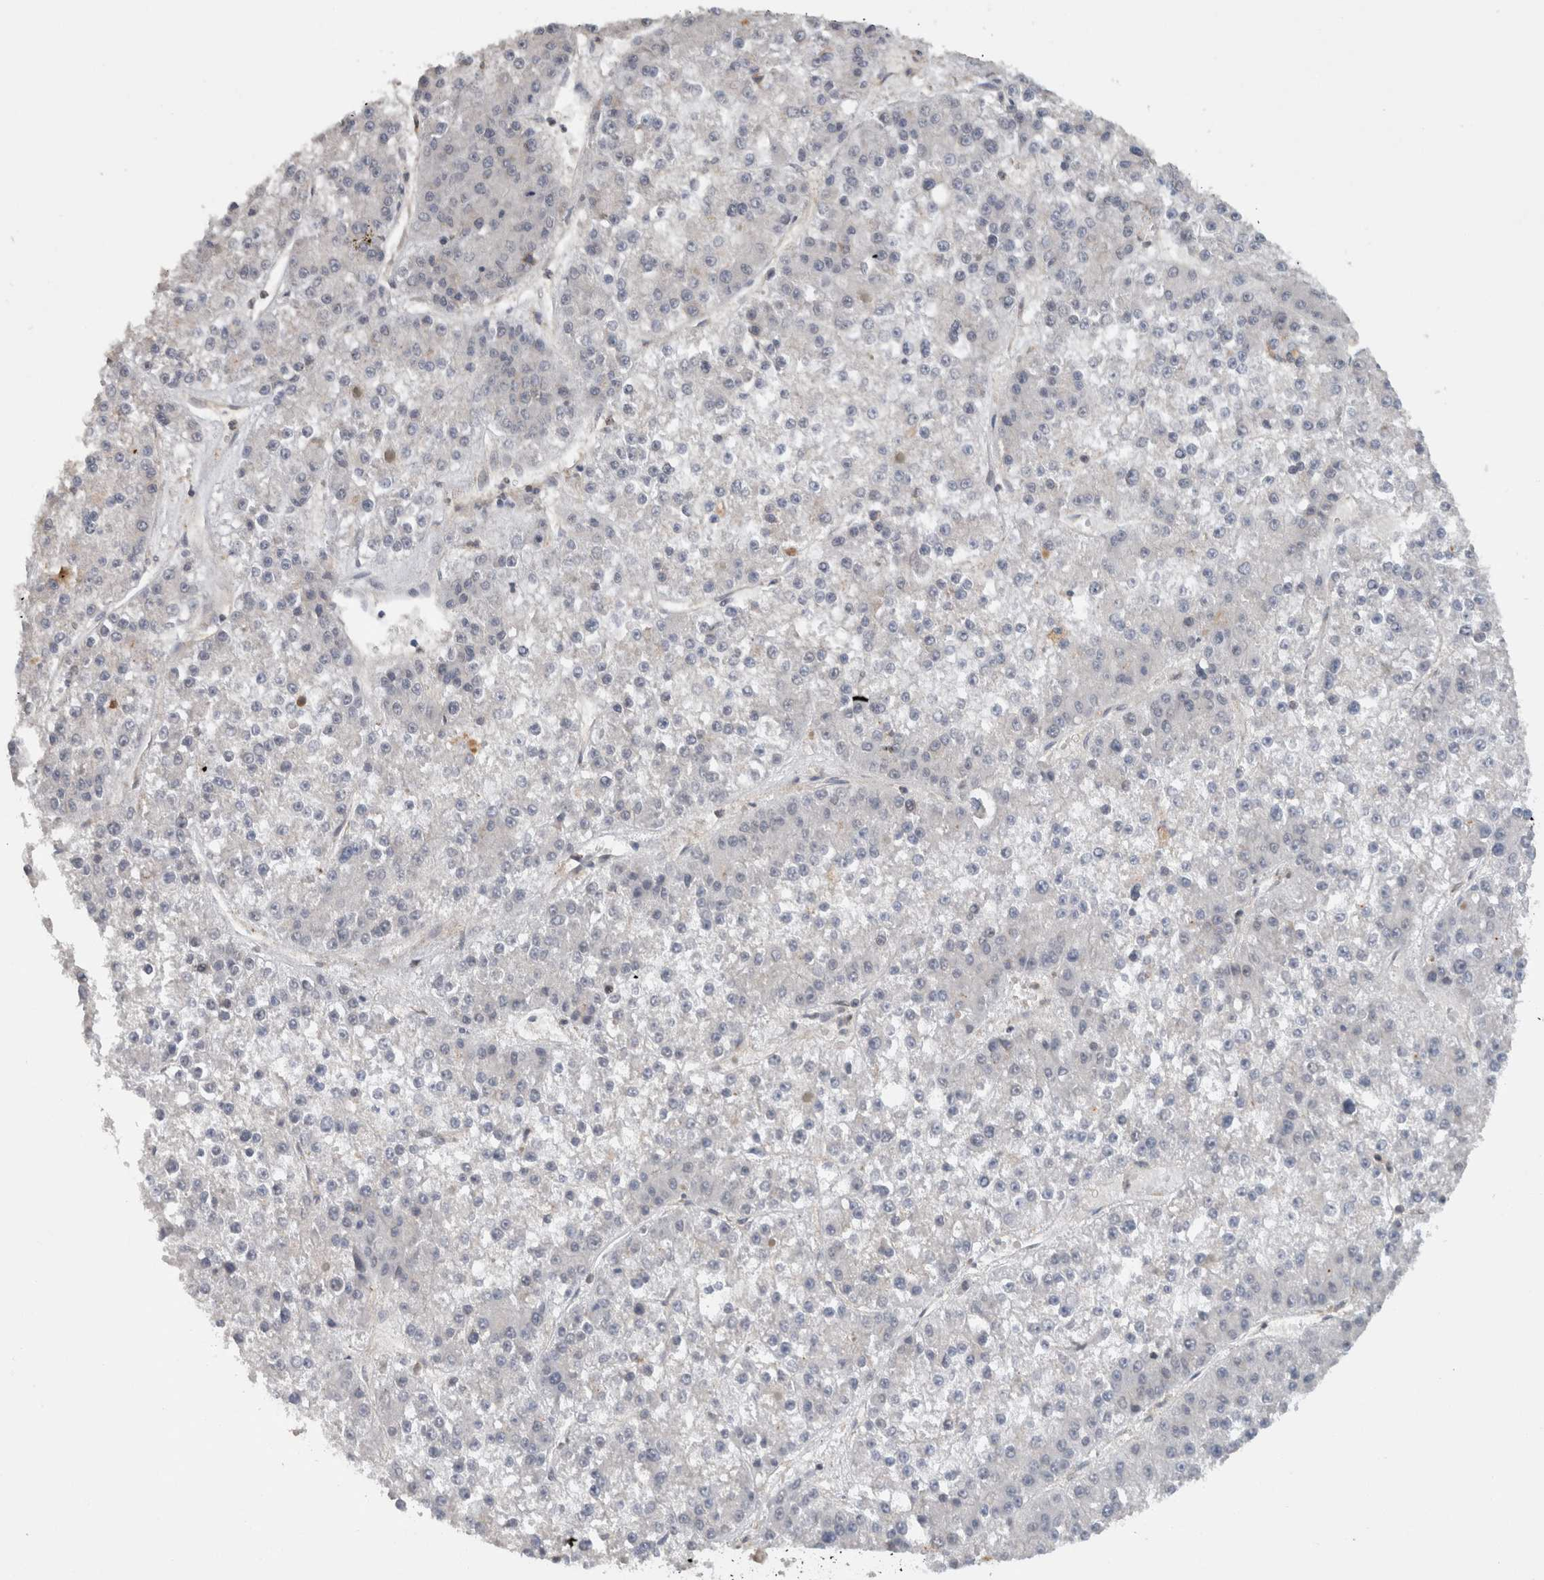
{"staining": {"intensity": "negative", "quantity": "none", "location": "none"}, "tissue": "liver cancer", "cell_type": "Tumor cells", "image_type": "cancer", "snomed": [{"axis": "morphology", "description": "Carcinoma, Hepatocellular, NOS"}, {"axis": "topography", "description": "Liver"}], "caption": "Tumor cells show no significant positivity in liver cancer.", "gene": "HEXD", "patient": {"sex": "female", "age": 73}}